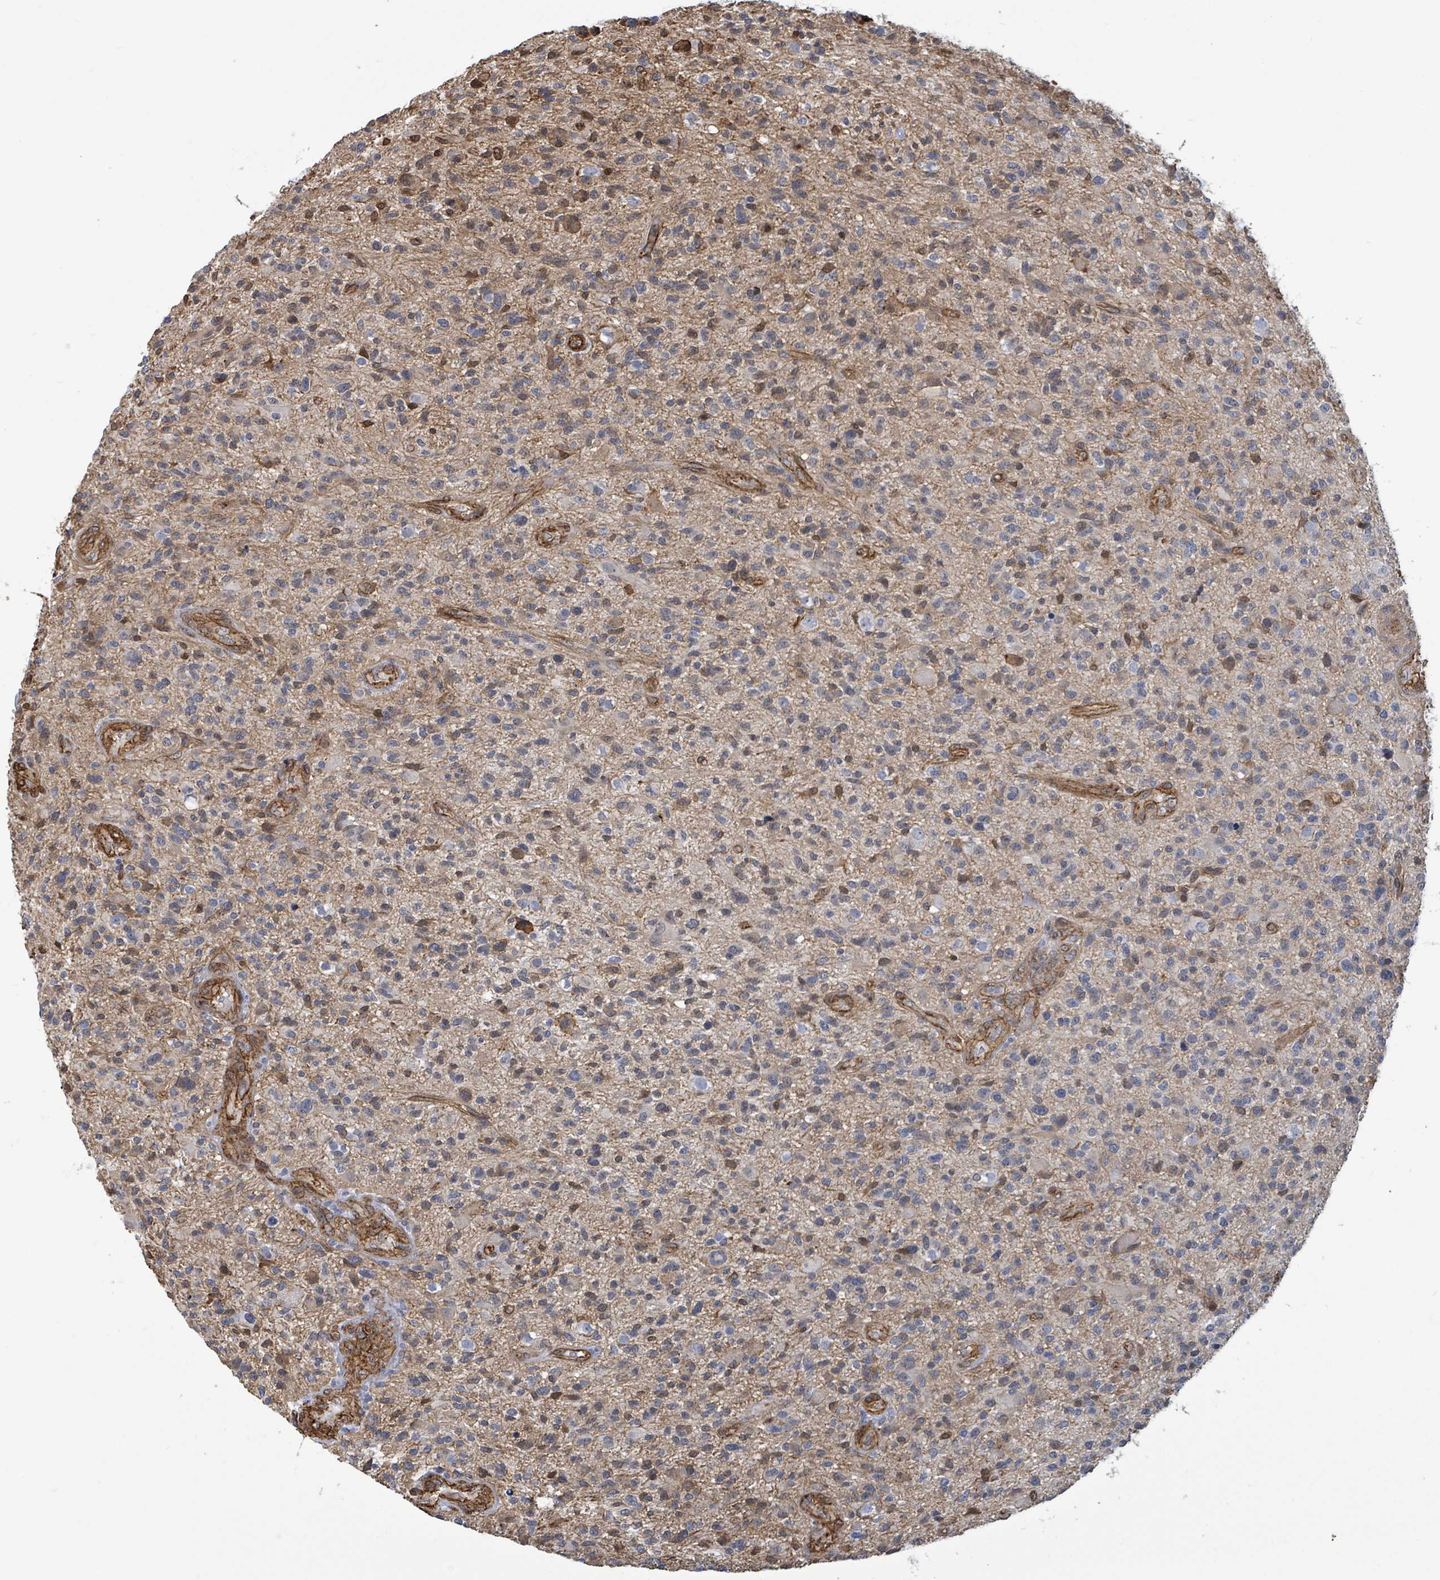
{"staining": {"intensity": "moderate", "quantity": "<25%", "location": "cytoplasmic/membranous"}, "tissue": "glioma", "cell_type": "Tumor cells", "image_type": "cancer", "snomed": [{"axis": "morphology", "description": "Glioma, malignant, High grade"}, {"axis": "topography", "description": "Brain"}], "caption": "This is a micrograph of immunohistochemistry (IHC) staining of glioma, which shows moderate staining in the cytoplasmic/membranous of tumor cells.", "gene": "PRKRIP1", "patient": {"sex": "male", "age": 47}}